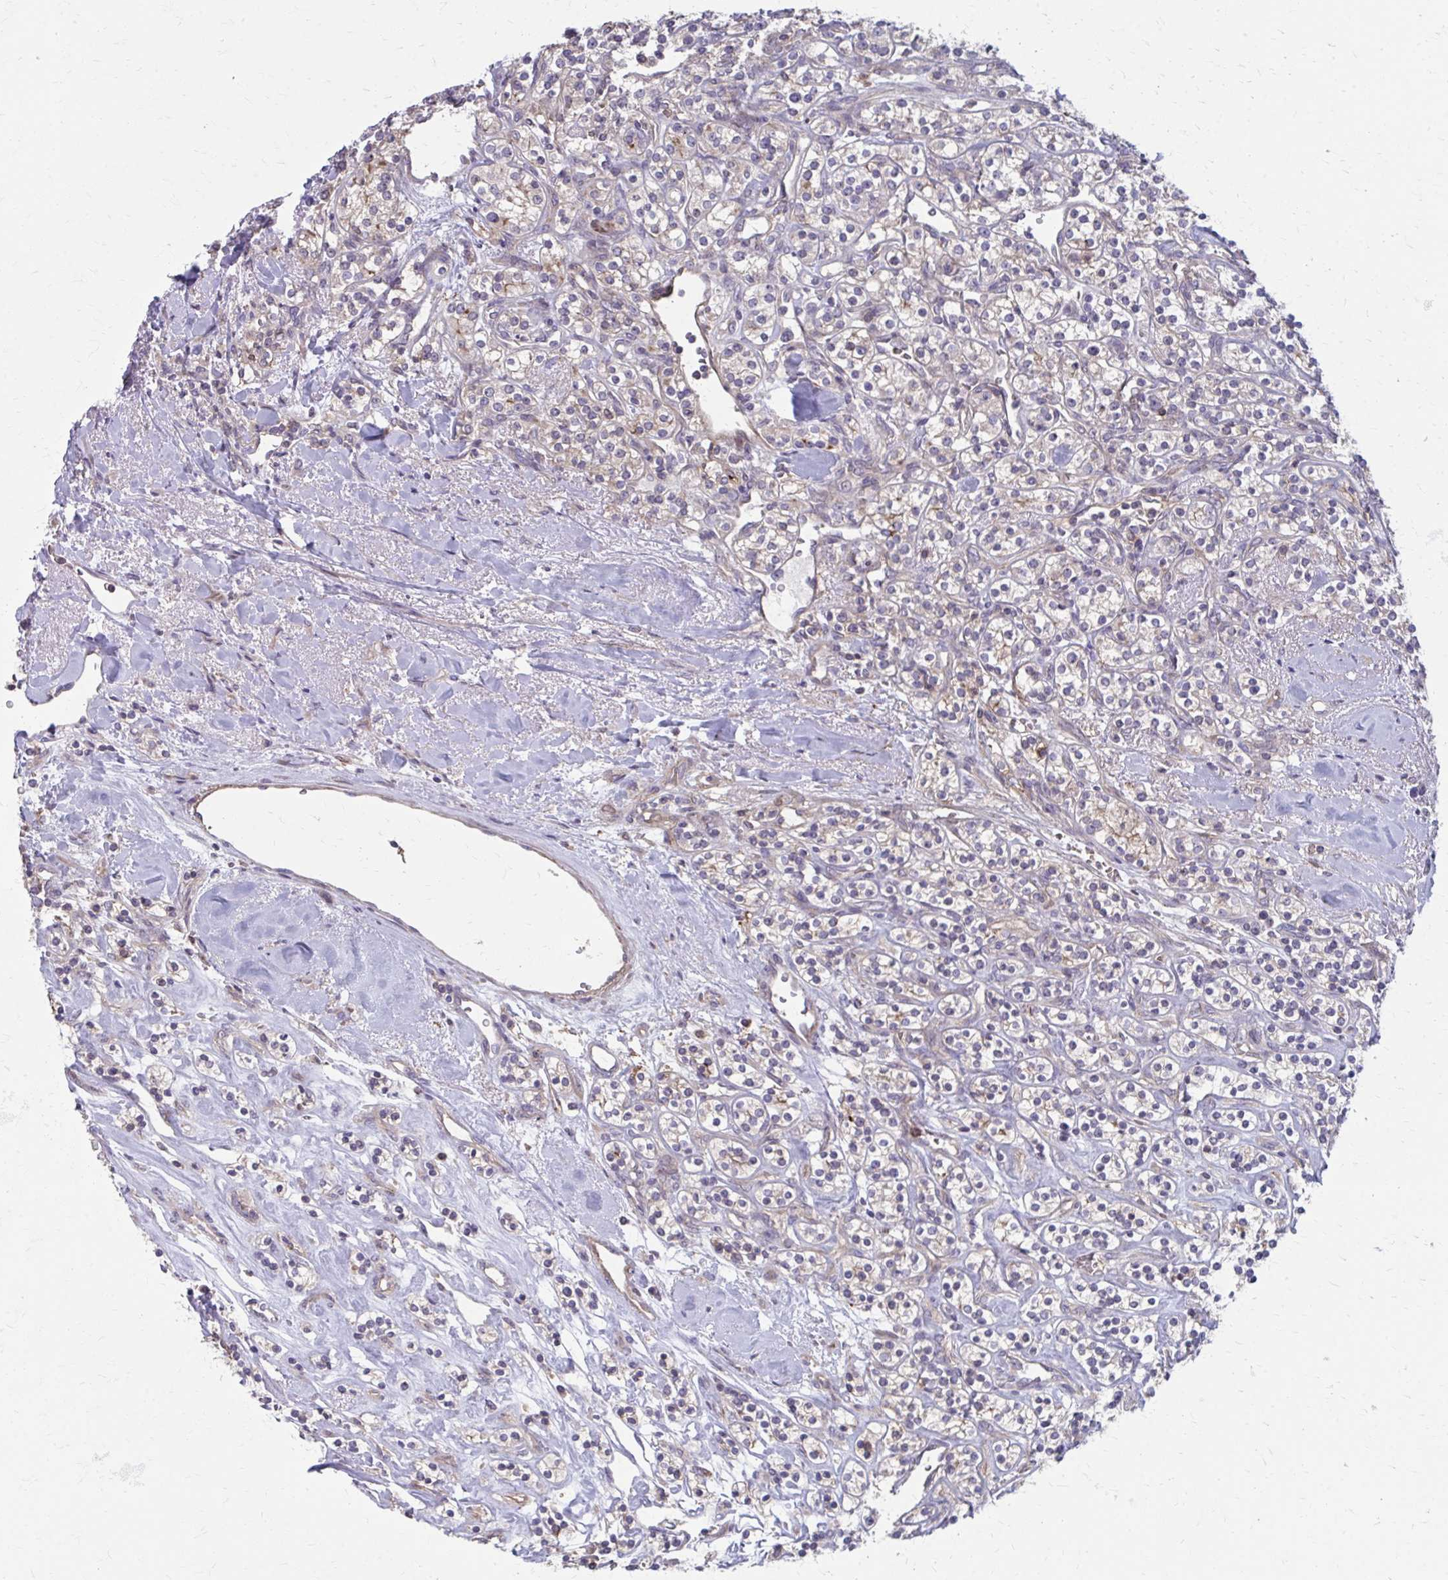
{"staining": {"intensity": "weak", "quantity": "<25%", "location": "cytoplasmic/membranous"}, "tissue": "renal cancer", "cell_type": "Tumor cells", "image_type": "cancer", "snomed": [{"axis": "morphology", "description": "Adenocarcinoma, NOS"}, {"axis": "topography", "description": "Kidney"}], "caption": "High power microscopy histopathology image of an immunohistochemistry photomicrograph of renal cancer (adenocarcinoma), revealing no significant expression in tumor cells.", "gene": "MMP14", "patient": {"sex": "male", "age": 77}}